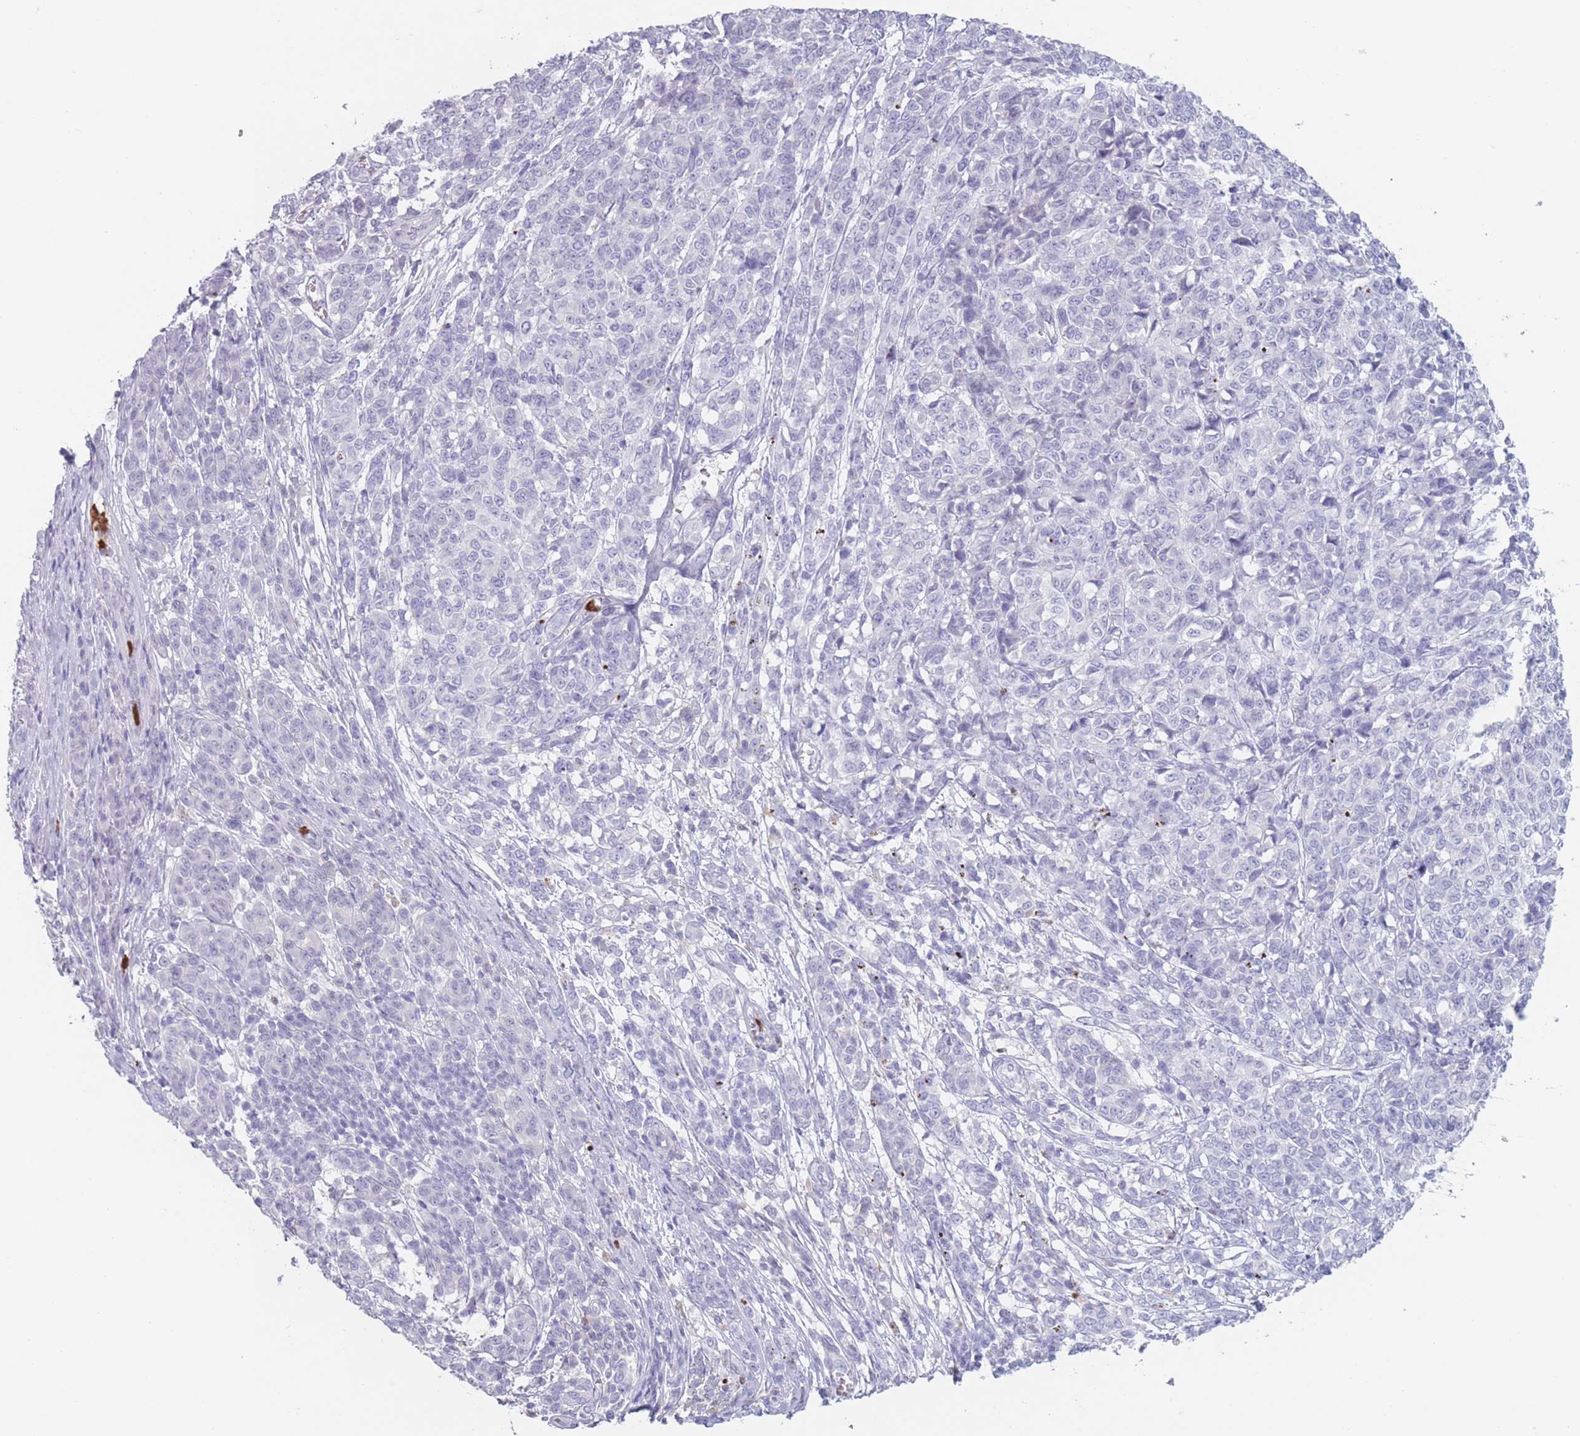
{"staining": {"intensity": "negative", "quantity": "none", "location": "none"}, "tissue": "melanoma", "cell_type": "Tumor cells", "image_type": "cancer", "snomed": [{"axis": "morphology", "description": "Malignant melanoma, NOS"}, {"axis": "topography", "description": "Skin"}], "caption": "Tumor cells show no significant protein staining in melanoma. Brightfield microscopy of immunohistochemistry stained with DAB (3,3'-diaminobenzidine) (brown) and hematoxylin (blue), captured at high magnification.", "gene": "ATP1A3", "patient": {"sex": "male", "age": 49}}